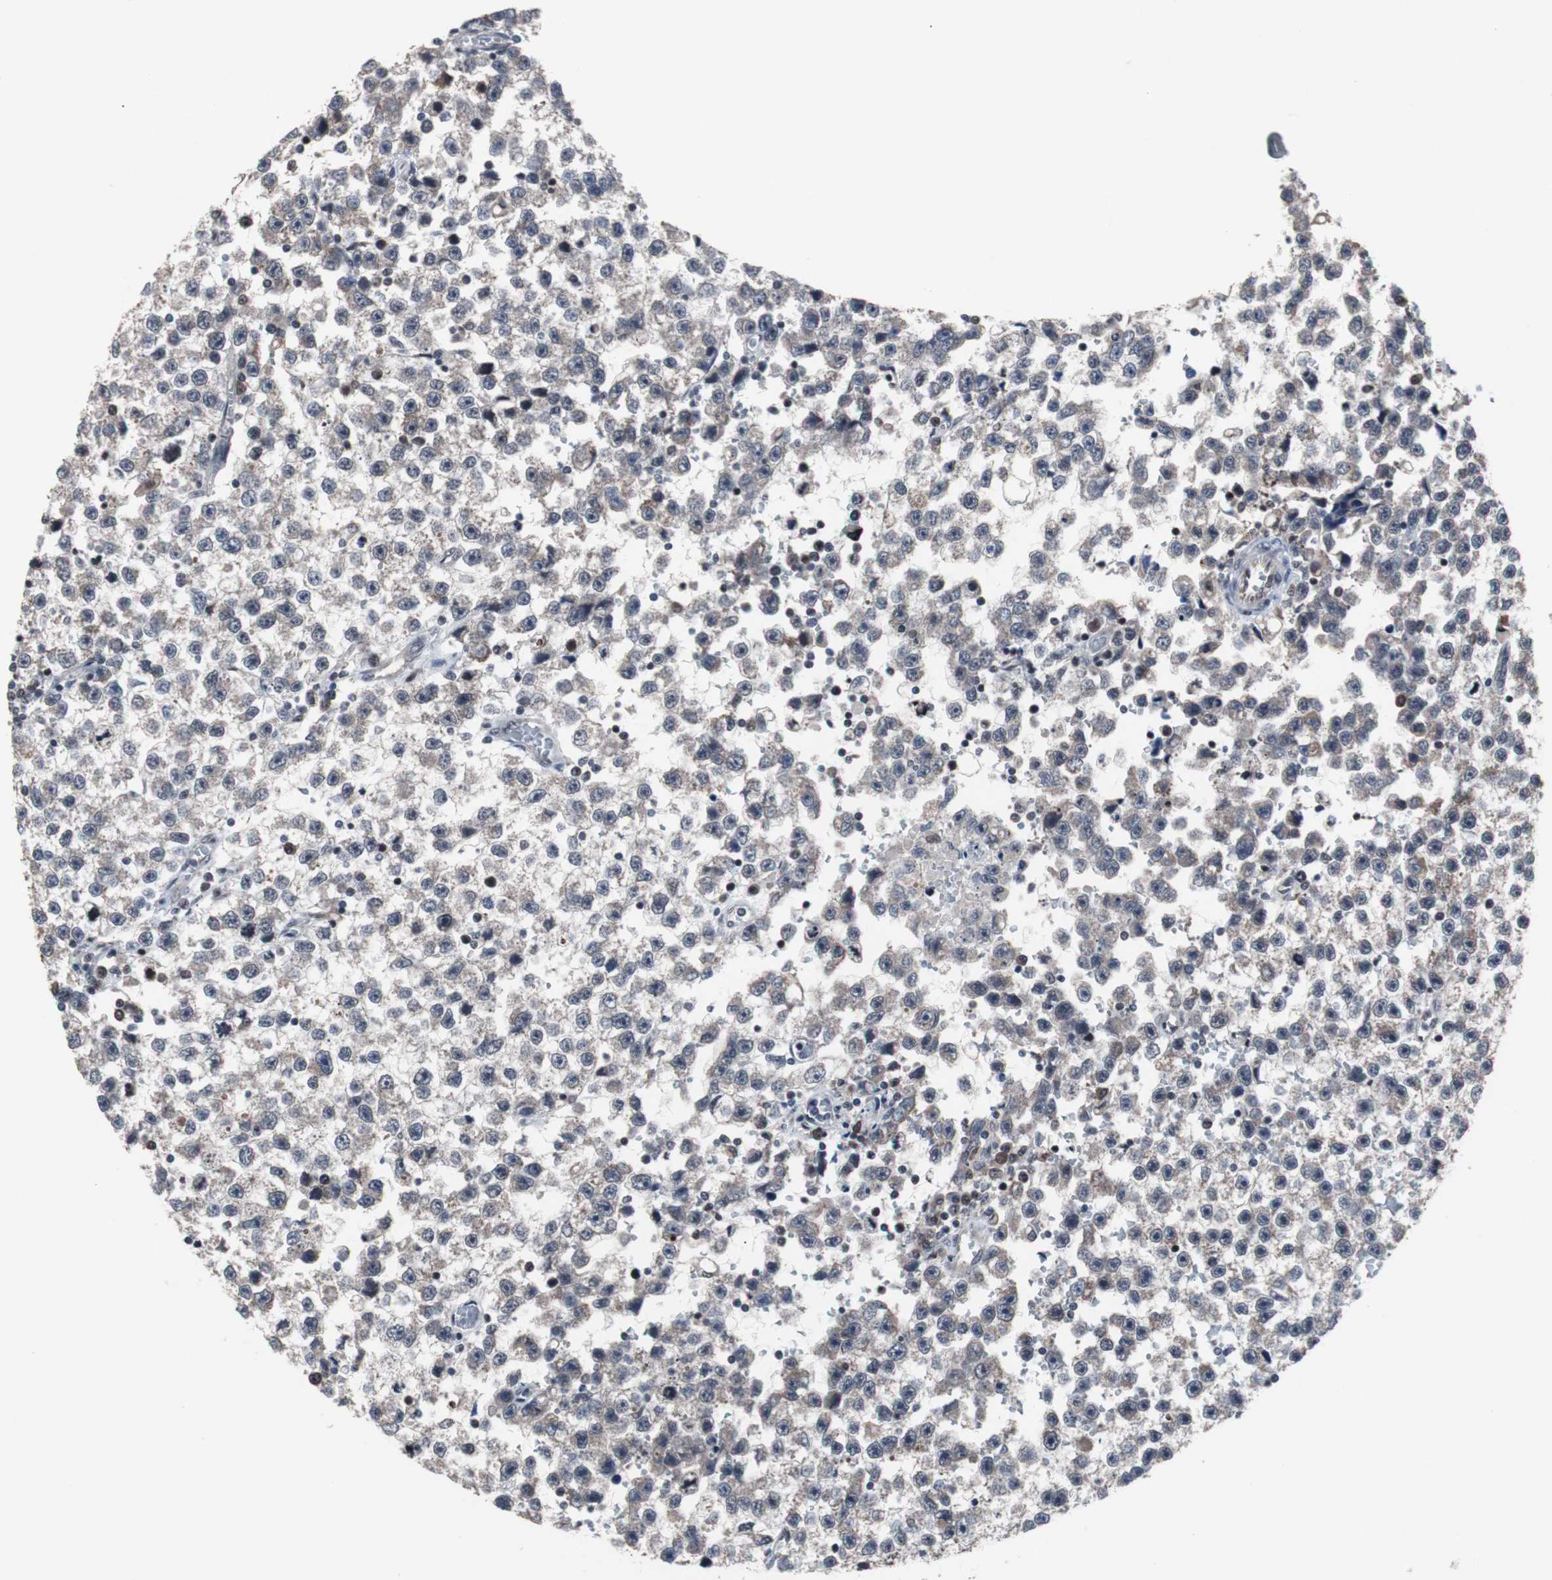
{"staining": {"intensity": "moderate", "quantity": "<25%", "location": "cytoplasmic/membranous"}, "tissue": "testis cancer", "cell_type": "Tumor cells", "image_type": "cancer", "snomed": [{"axis": "morphology", "description": "Seminoma, NOS"}, {"axis": "topography", "description": "Testis"}], "caption": "A photomicrograph showing moderate cytoplasmic/membranous positivity in about <25% of tumor cells in testis cancer (seminoma), as visualized by brown immunohistochemical staining.", "gene": "GTF2F2", "patient": {"sex": "male", "age": 33}}